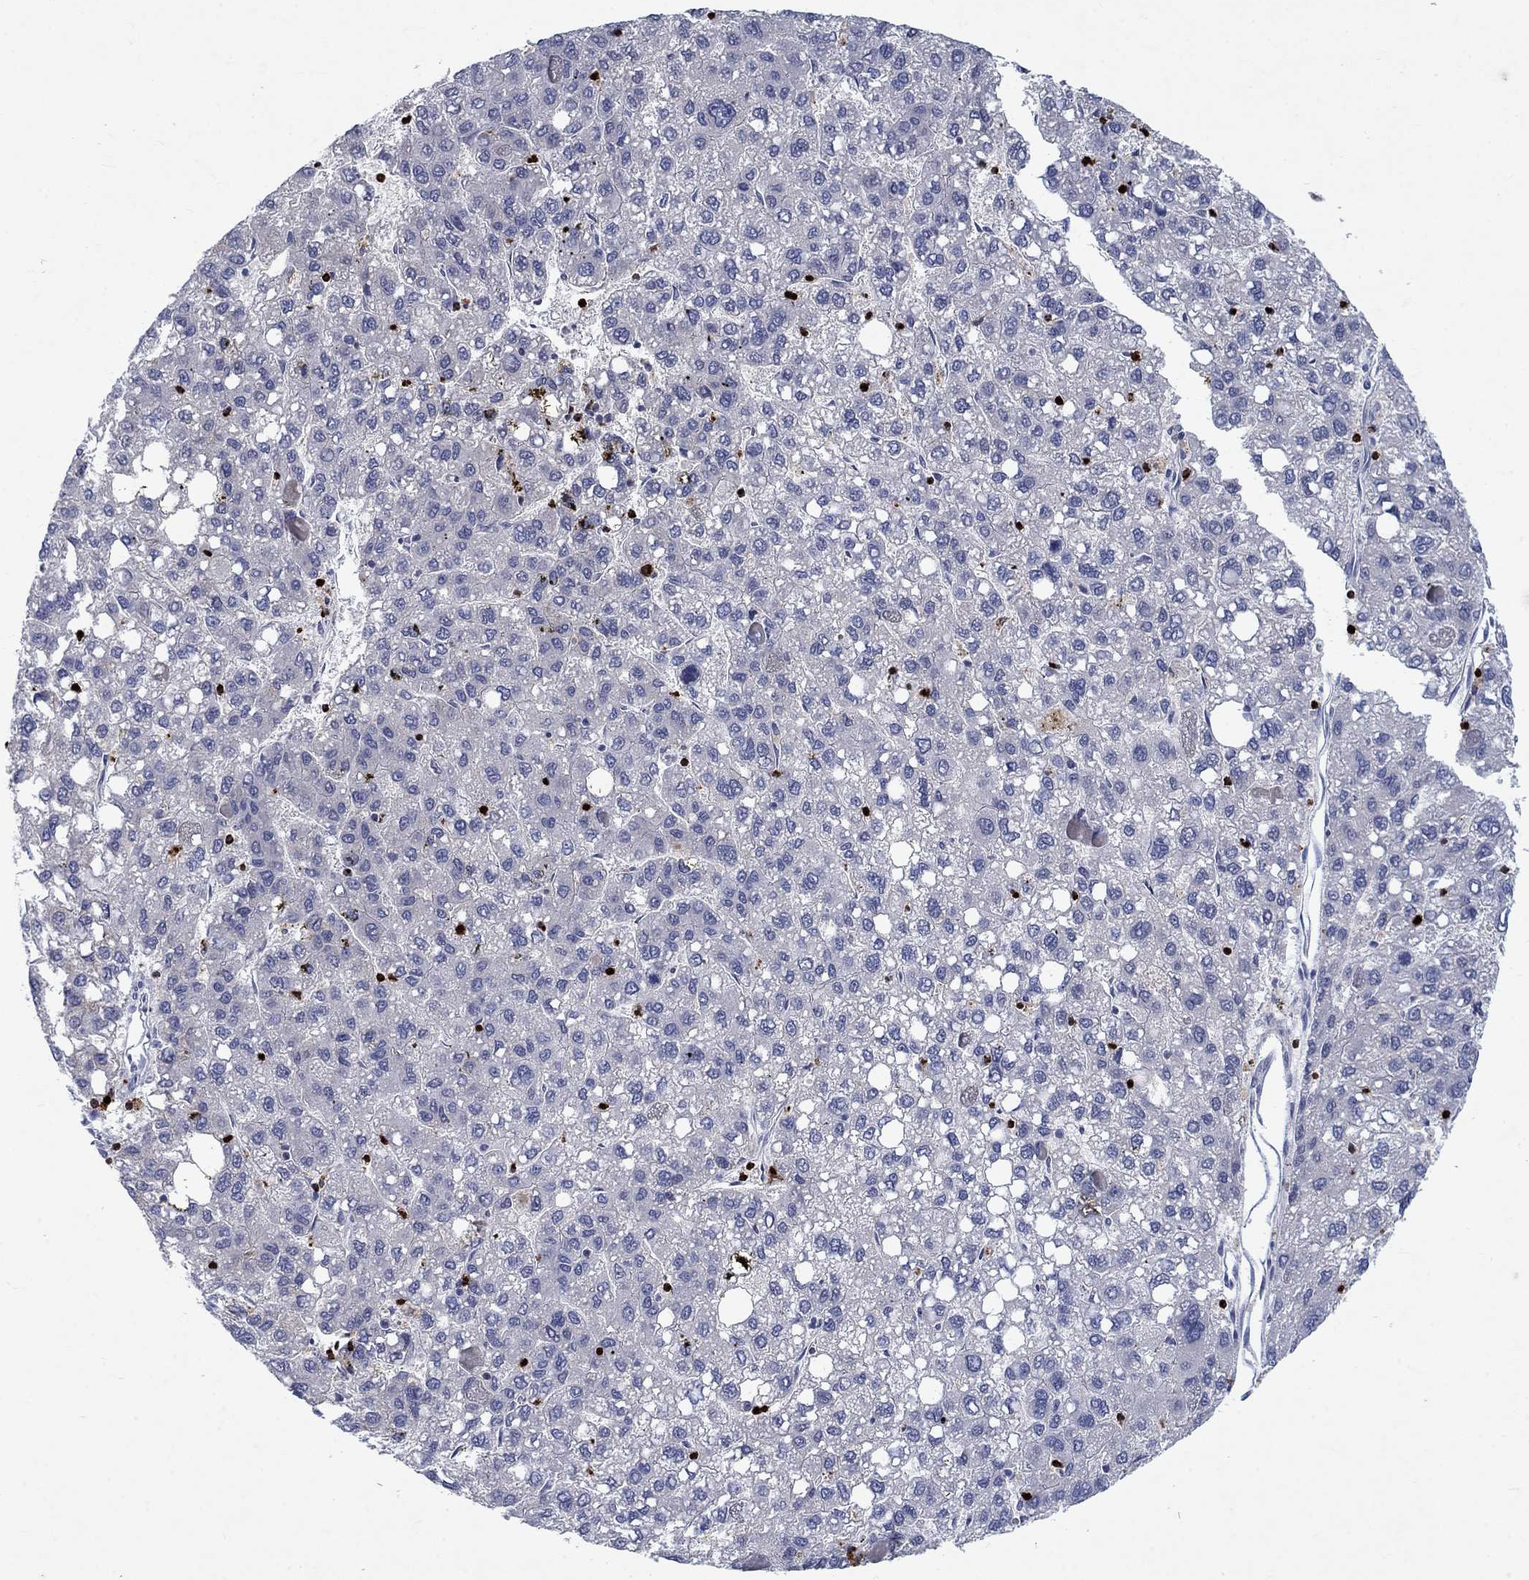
{"staining": {"intensity": "negative", "quantity": "none", "location": "none"}, "tissue": "liver cancer", "cell_type": "Tumor cells", "image_type": "cancer", "snomed": [{"axis": "morphology", "description": "Carcinoma, Hepatocellular, NOS"}, {"axis": "topography", "description": "Liver"}], "caption": "Tumor cells are negative for protein expression in human hepatocellular carcinoma (liver). Nuclei are stained in blue.", "gene": "GZMA", "patient": {"sex": "female", "age": 82}}